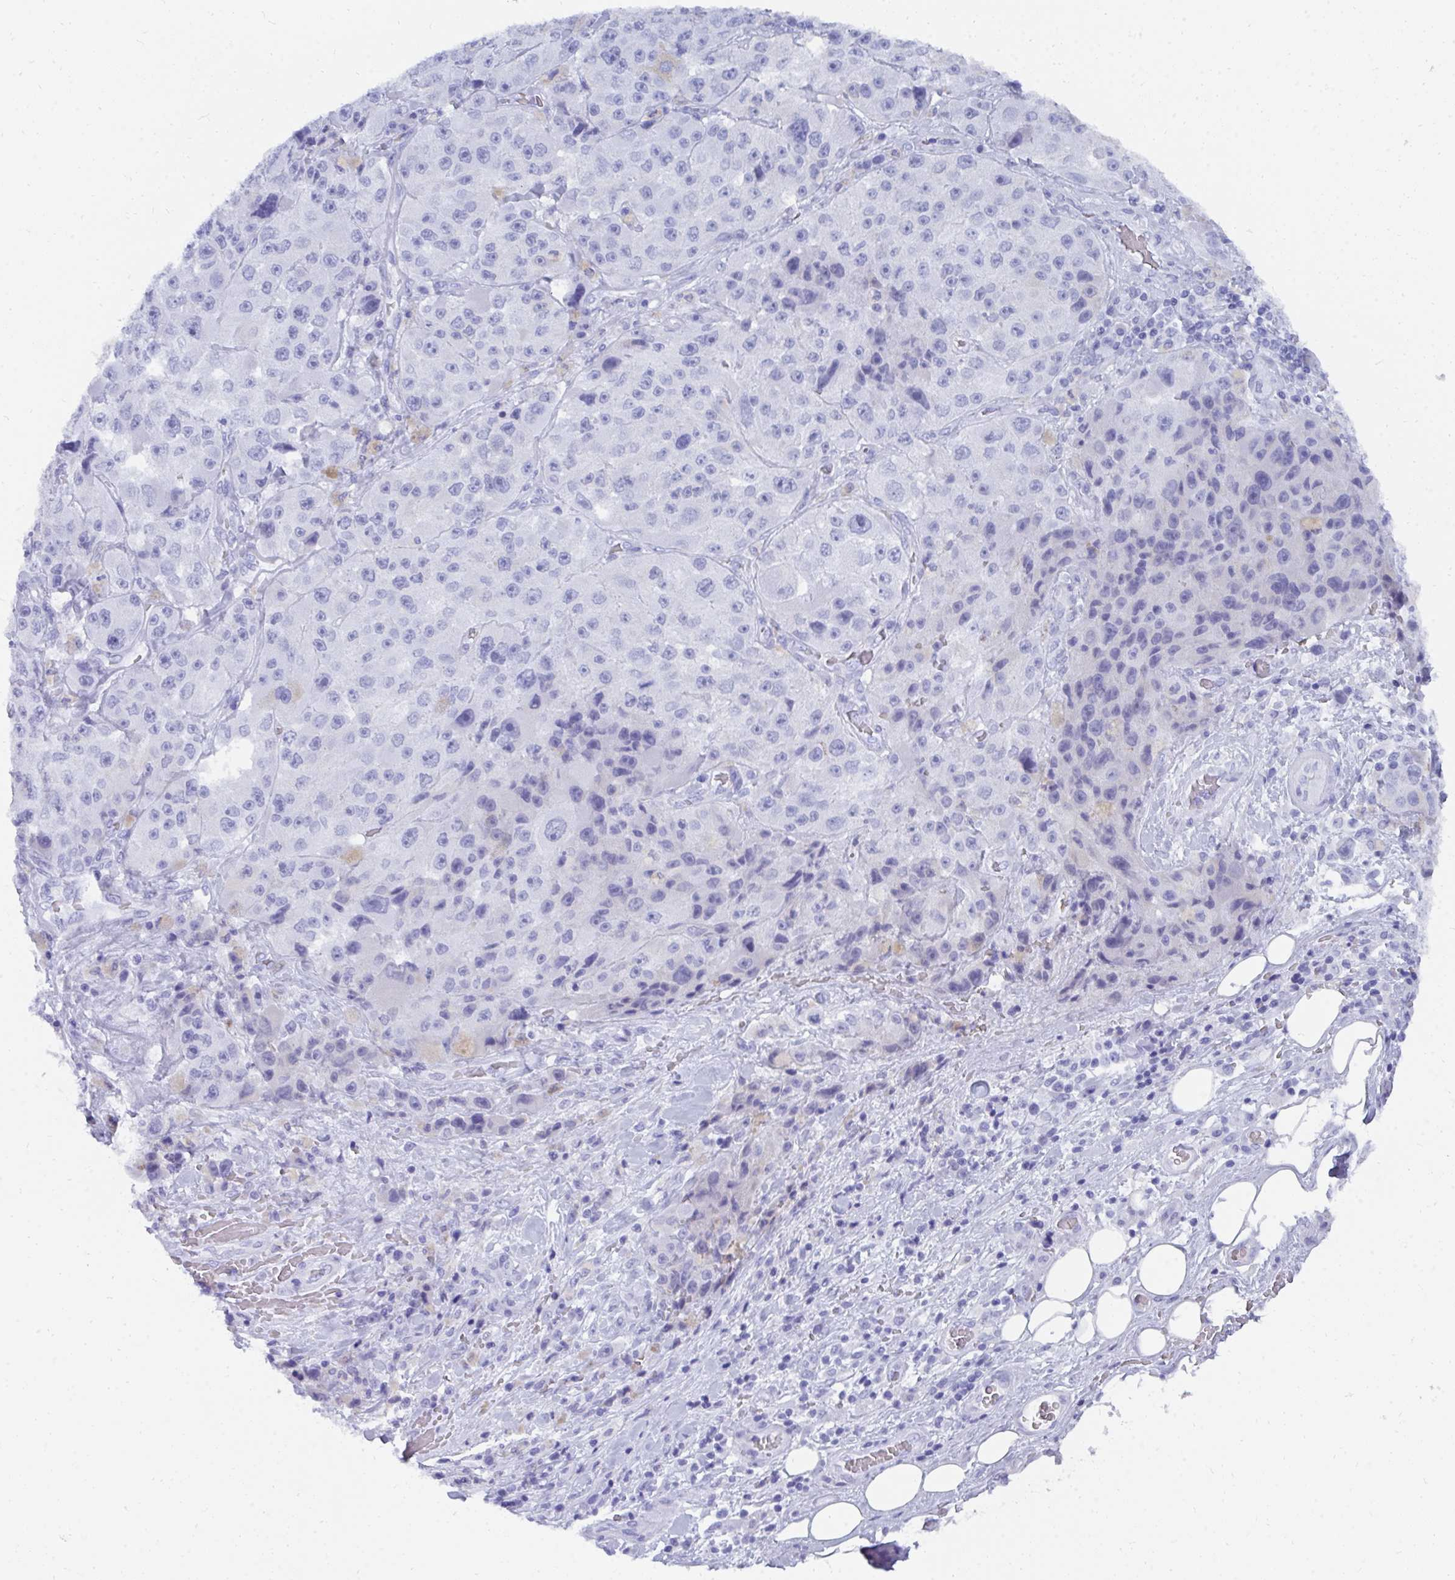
{"staining": {"intensity": "negative", "quantity": "none", "location": "none"}, "tissue": "melanoma", "cell_type": "Tumor cells", "image_type": "cancer", "snomed": [{"axis": "morphology", "description": "Malignant melanoma, Metastatic site"}, {"axis": "topography", "description": "Lymph node"}], "caption": "IHC micrograph of human malignant melanoma (metastatic site) stained for a protein (brown), which reveals no staining in tumor cells.", "gene": "MROH2B", "patient": {"sex": "male", "age": 62}}